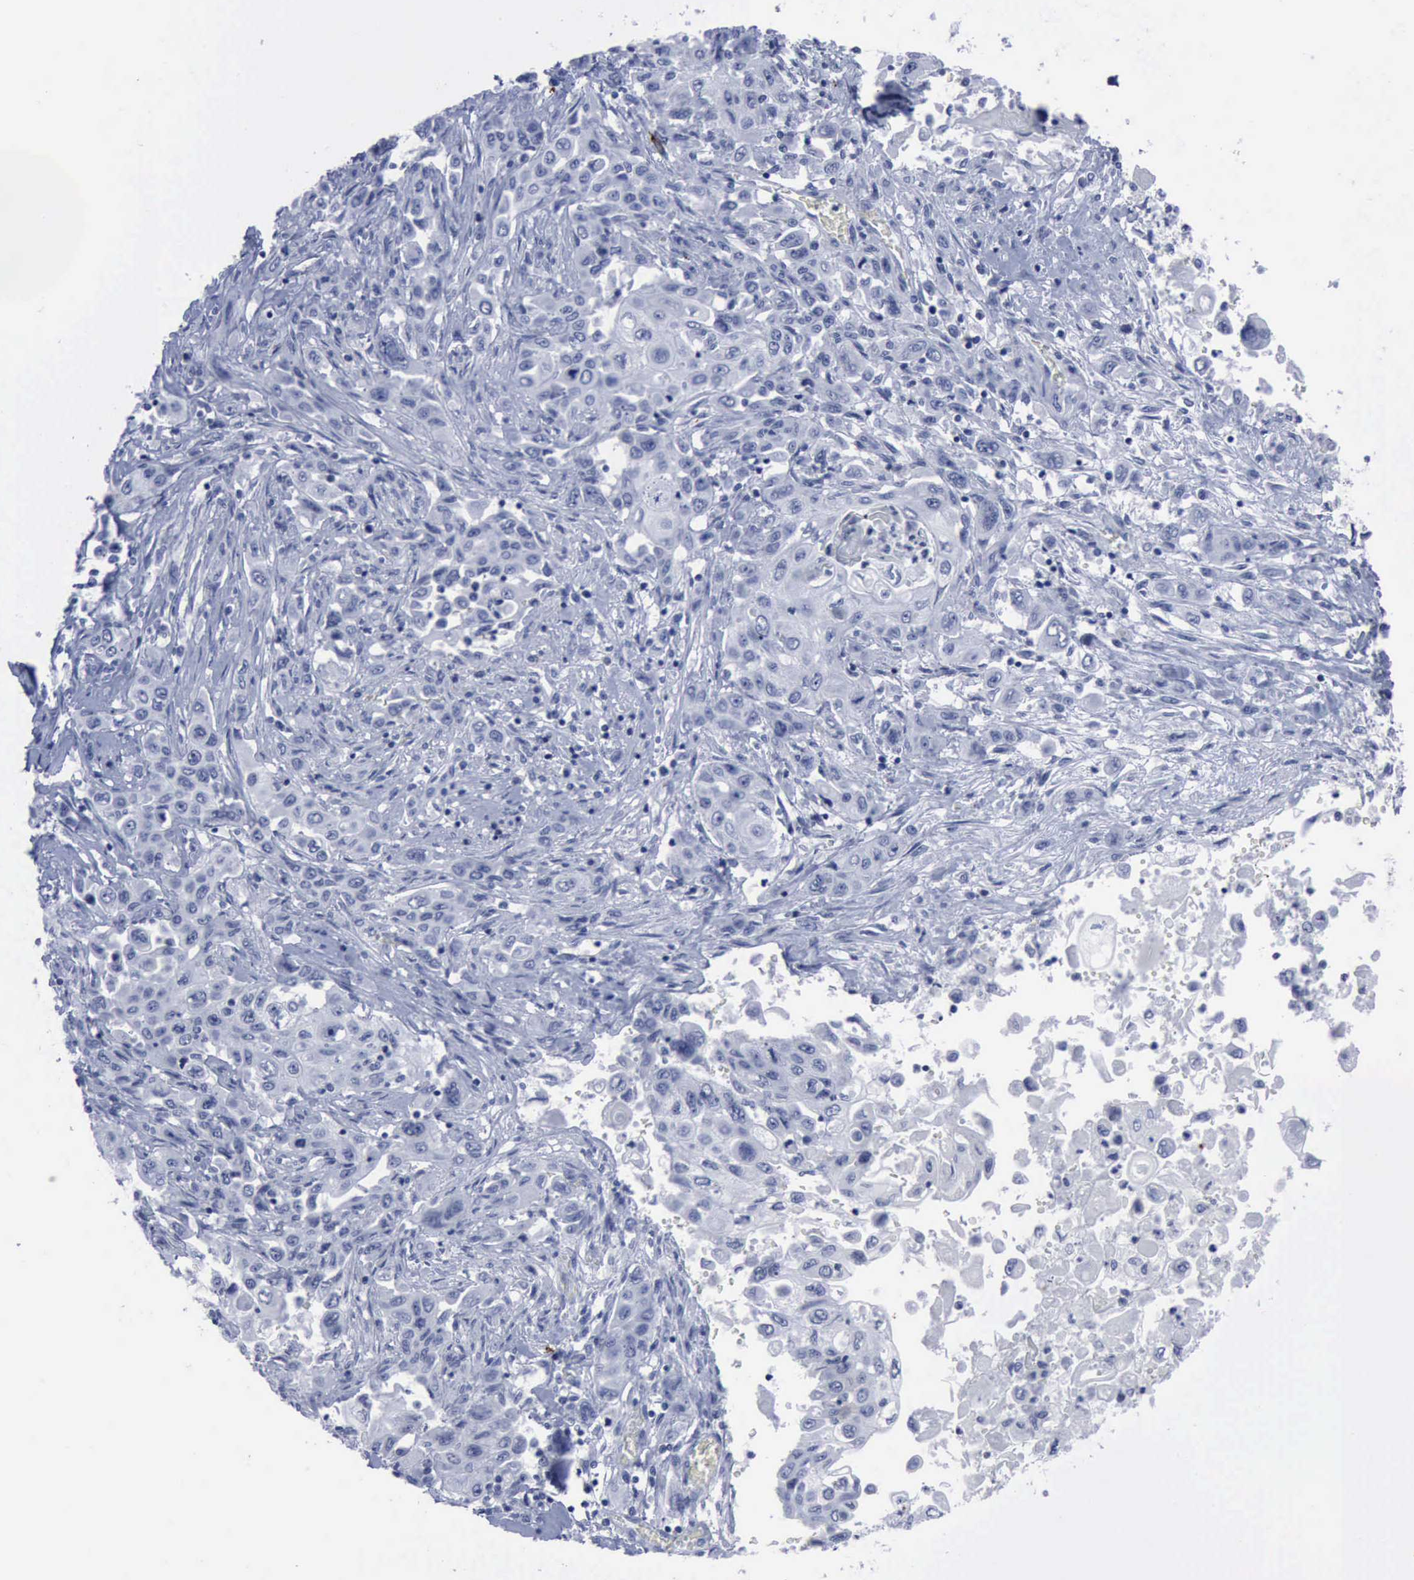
{"staining": {"intensity": "negative", "quantity": "none", "location": "none"}, "tissue": "pancreatic cancer", "cell_type": "Tumor cells", "image_type": "cancer", "snomed": [{"axis": "morphology", "description": "Adenocarcinoma, NOS"}, {"axis": "topography", "description": "Pancreas"}], "caption": "The micrograph displays no significant positivity in tumor cells of pancreatic cancer (adenocarcinoma). The staining was performed using DAB to visualize the protein expression in brown, while the nuclei were stained in blue with hematoxylin (Magnification: 20x).", "gene": "NGFR", "patient": {"sex": "male", "age": 70}}